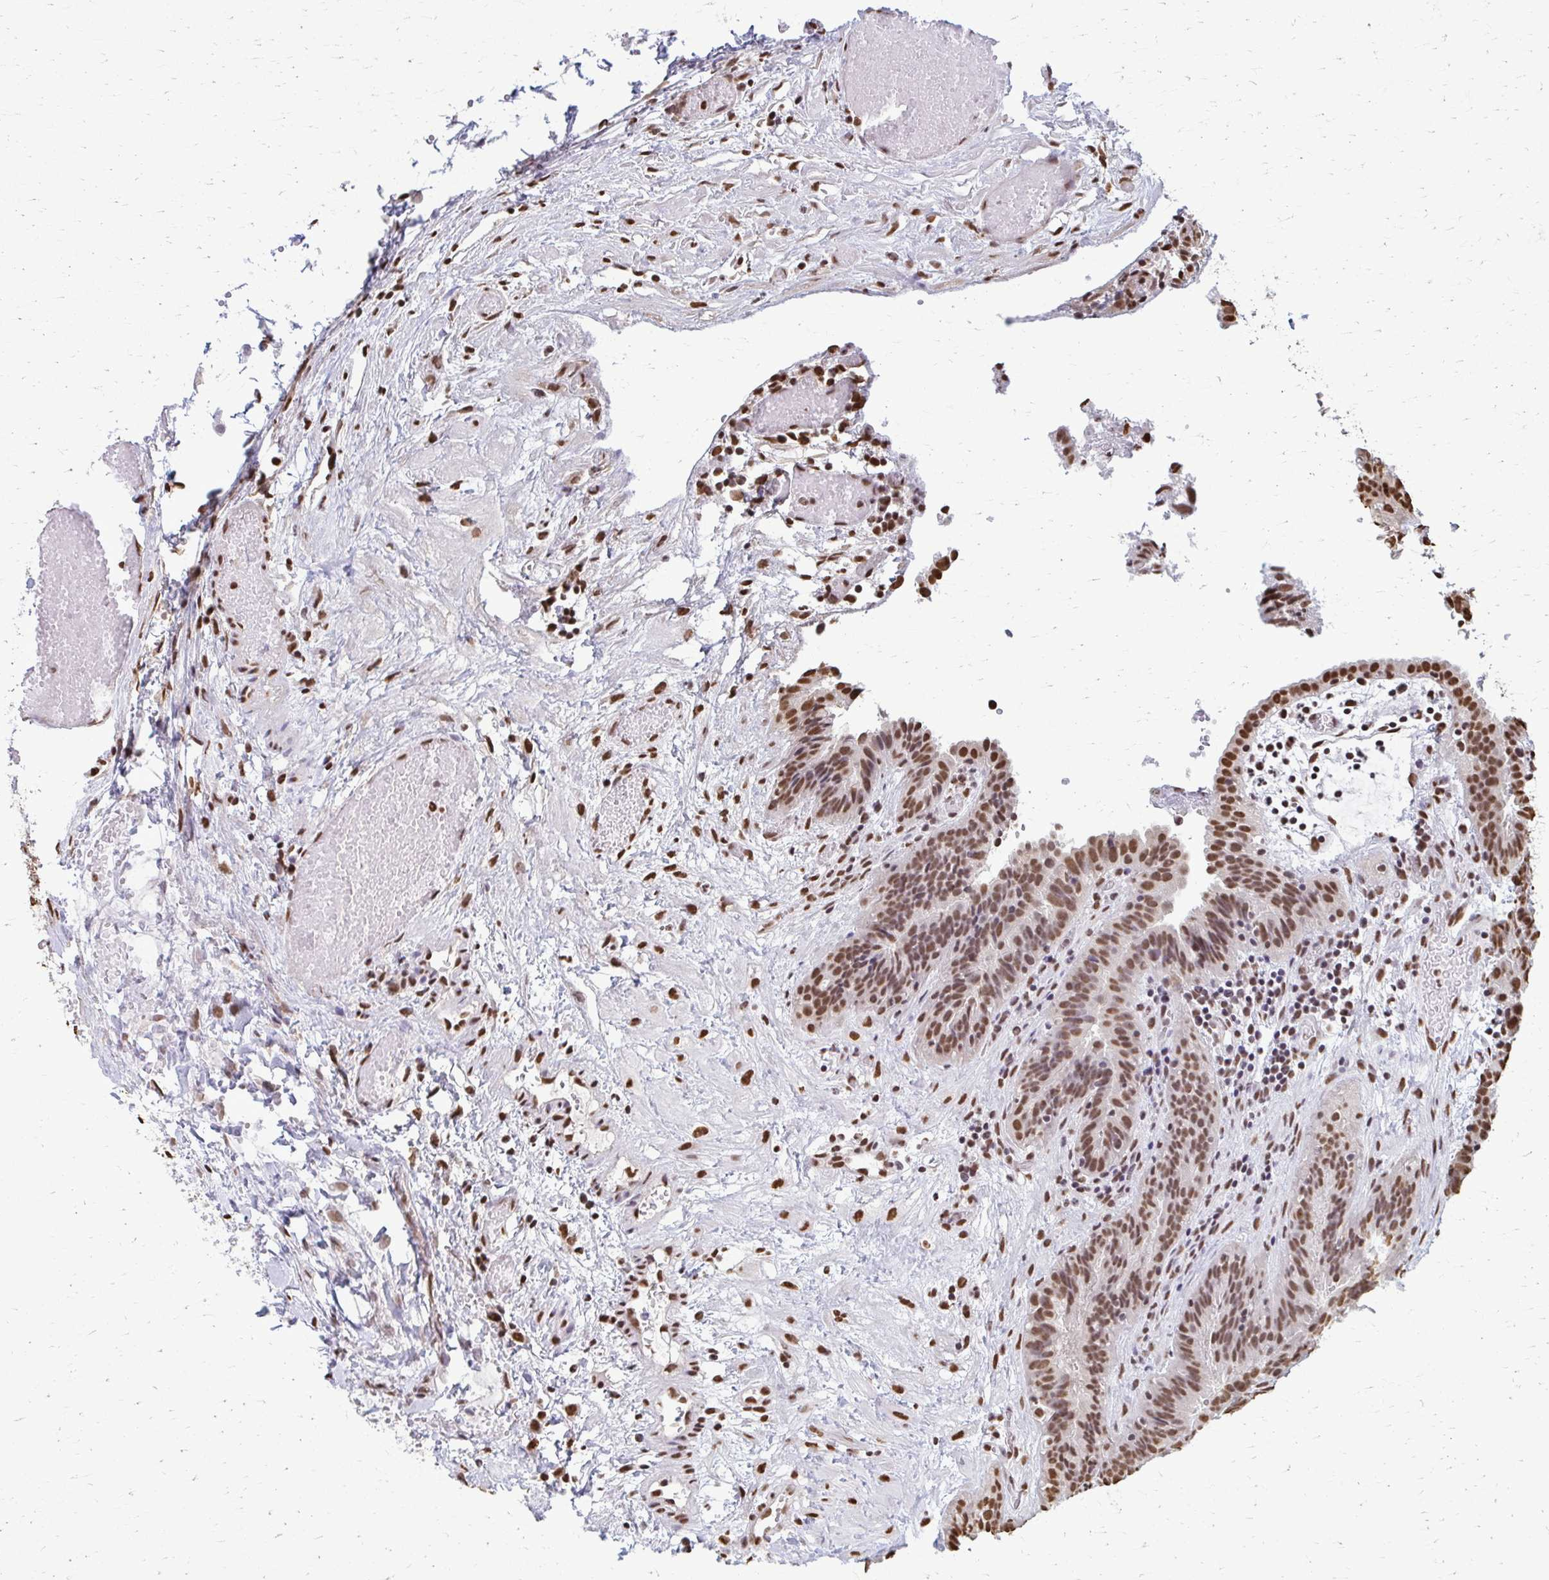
{"staining": {"intensity": "moderate", "quantity": ">75%", "location": "nuclear"}, "tissue": "fallopian tube", "cell_type": "Glandular cells", "image_type": "normal", "snomed": [{"axis": "morphology", "description": "Normal tissue, NOS"}, {"axis": "topography", "description": "Fallopian tube"}], "caption": "Immunohistochemistry (IHC) micrograph of normal fallopian tube: fallopian tube stained using immunohistochemistry (IHC) displays medium levels of moderate protein expression localized specifically in the nuclear of glandular cells, appearing as a nuclear brown color.", "gene": "SNRPA", "patient": {"sex": "female", "age": 37}}